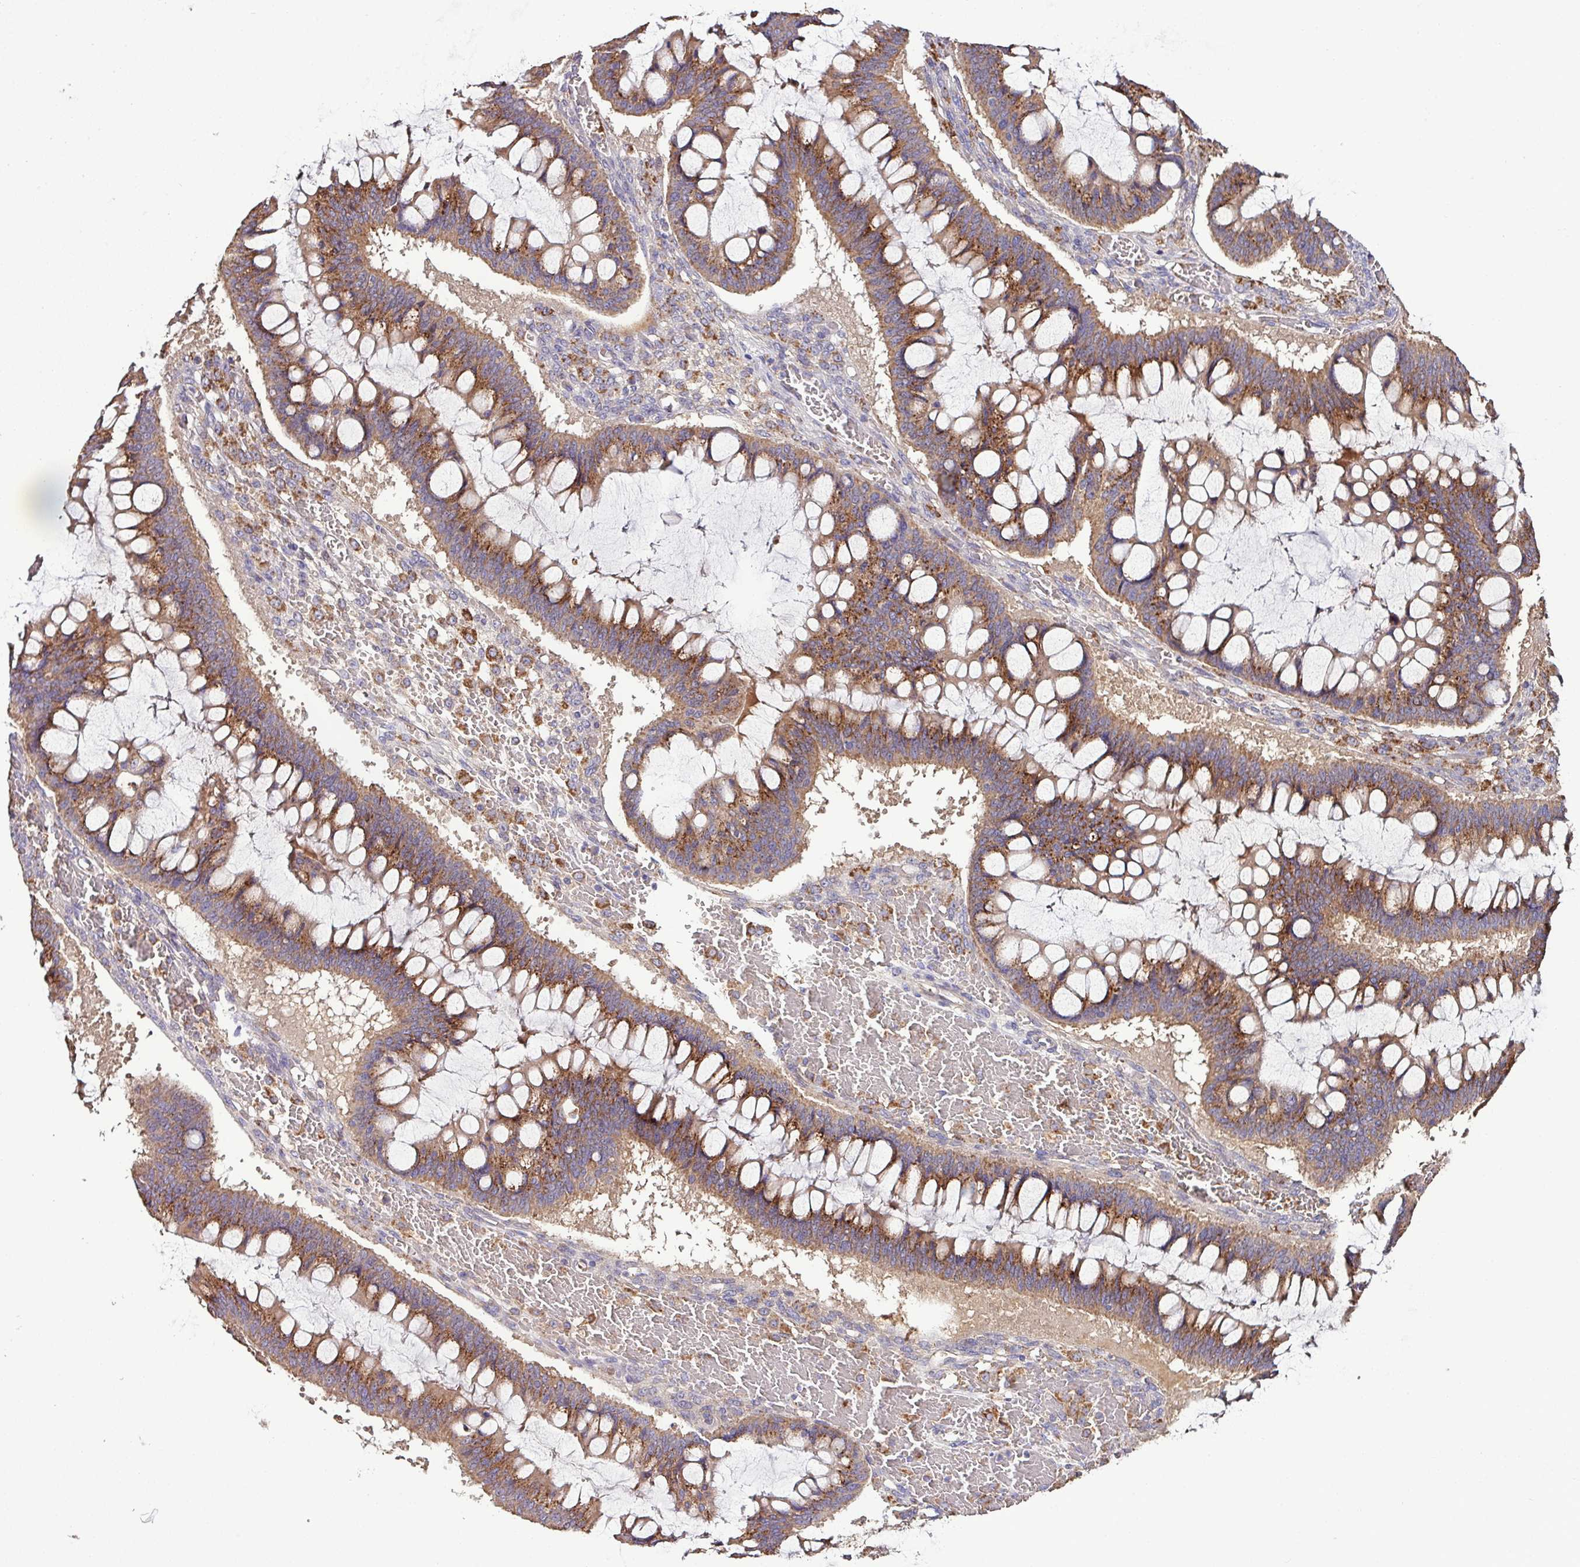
{"staining": {"intensity": "strong", "quantity": ">75%", "location": "cytoplasmic/membranous"}, "tissue": "ovarian cancer", "cell_type": "Tumor cells", "image_type": "cancer", "snomed": [{"axis": "morphology", "description": "Cystadenocarcinoma, mucinous, NOS"}, {"axis": "topography", "description": "Ovary"}], "caption": "Immunohistochemical staining of ovarian mucinous cystadenocarcinoma demonstrates strong cytoplasmic/membranous protein staining in approximately >75% of tumor cells.", "gene": "CPD", "patient": {"sex": "female", "age": 73}}